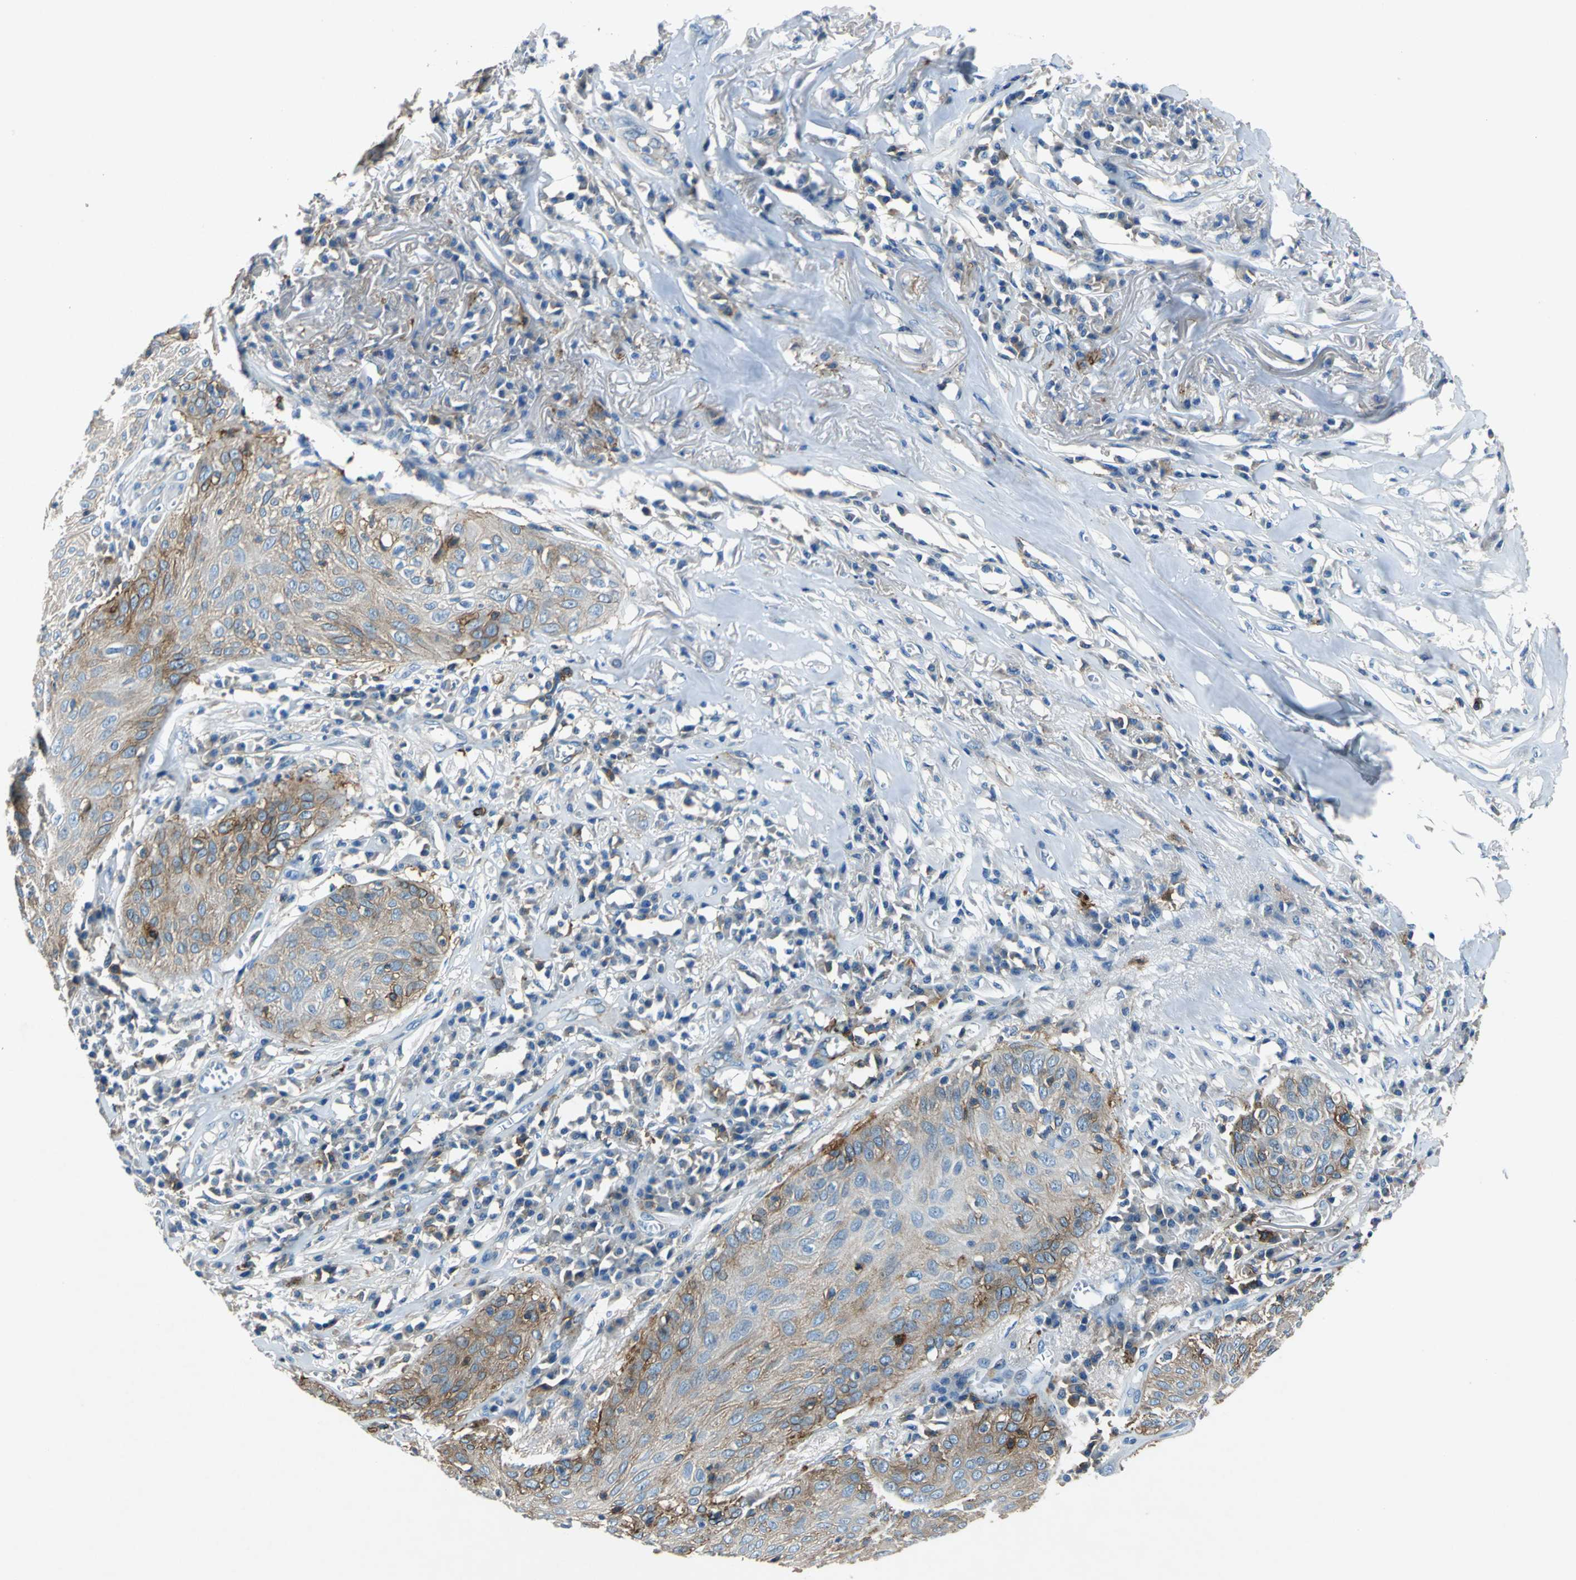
{"staining": {"intensity": "strong", "quantity": ">75%", "location": "cytoplasmic/membranous"}, "tissue": "skin cancer", "cell_type": "Tumor cells", "image_type": "cancer", "snomed": [{"axis": "morphology", "description": "Squamous cell carcinoma, NOS"}, {"axis": "topography", "description": "Skin"}], "caption": "The immunohistochemical stain labels strong cytoplasmic/membranous positivity in tumor cells of squamous cell carcinoma (skin) tissue.", "gene": "RPS13", "patient": {"sex": "male", "age": 65}}